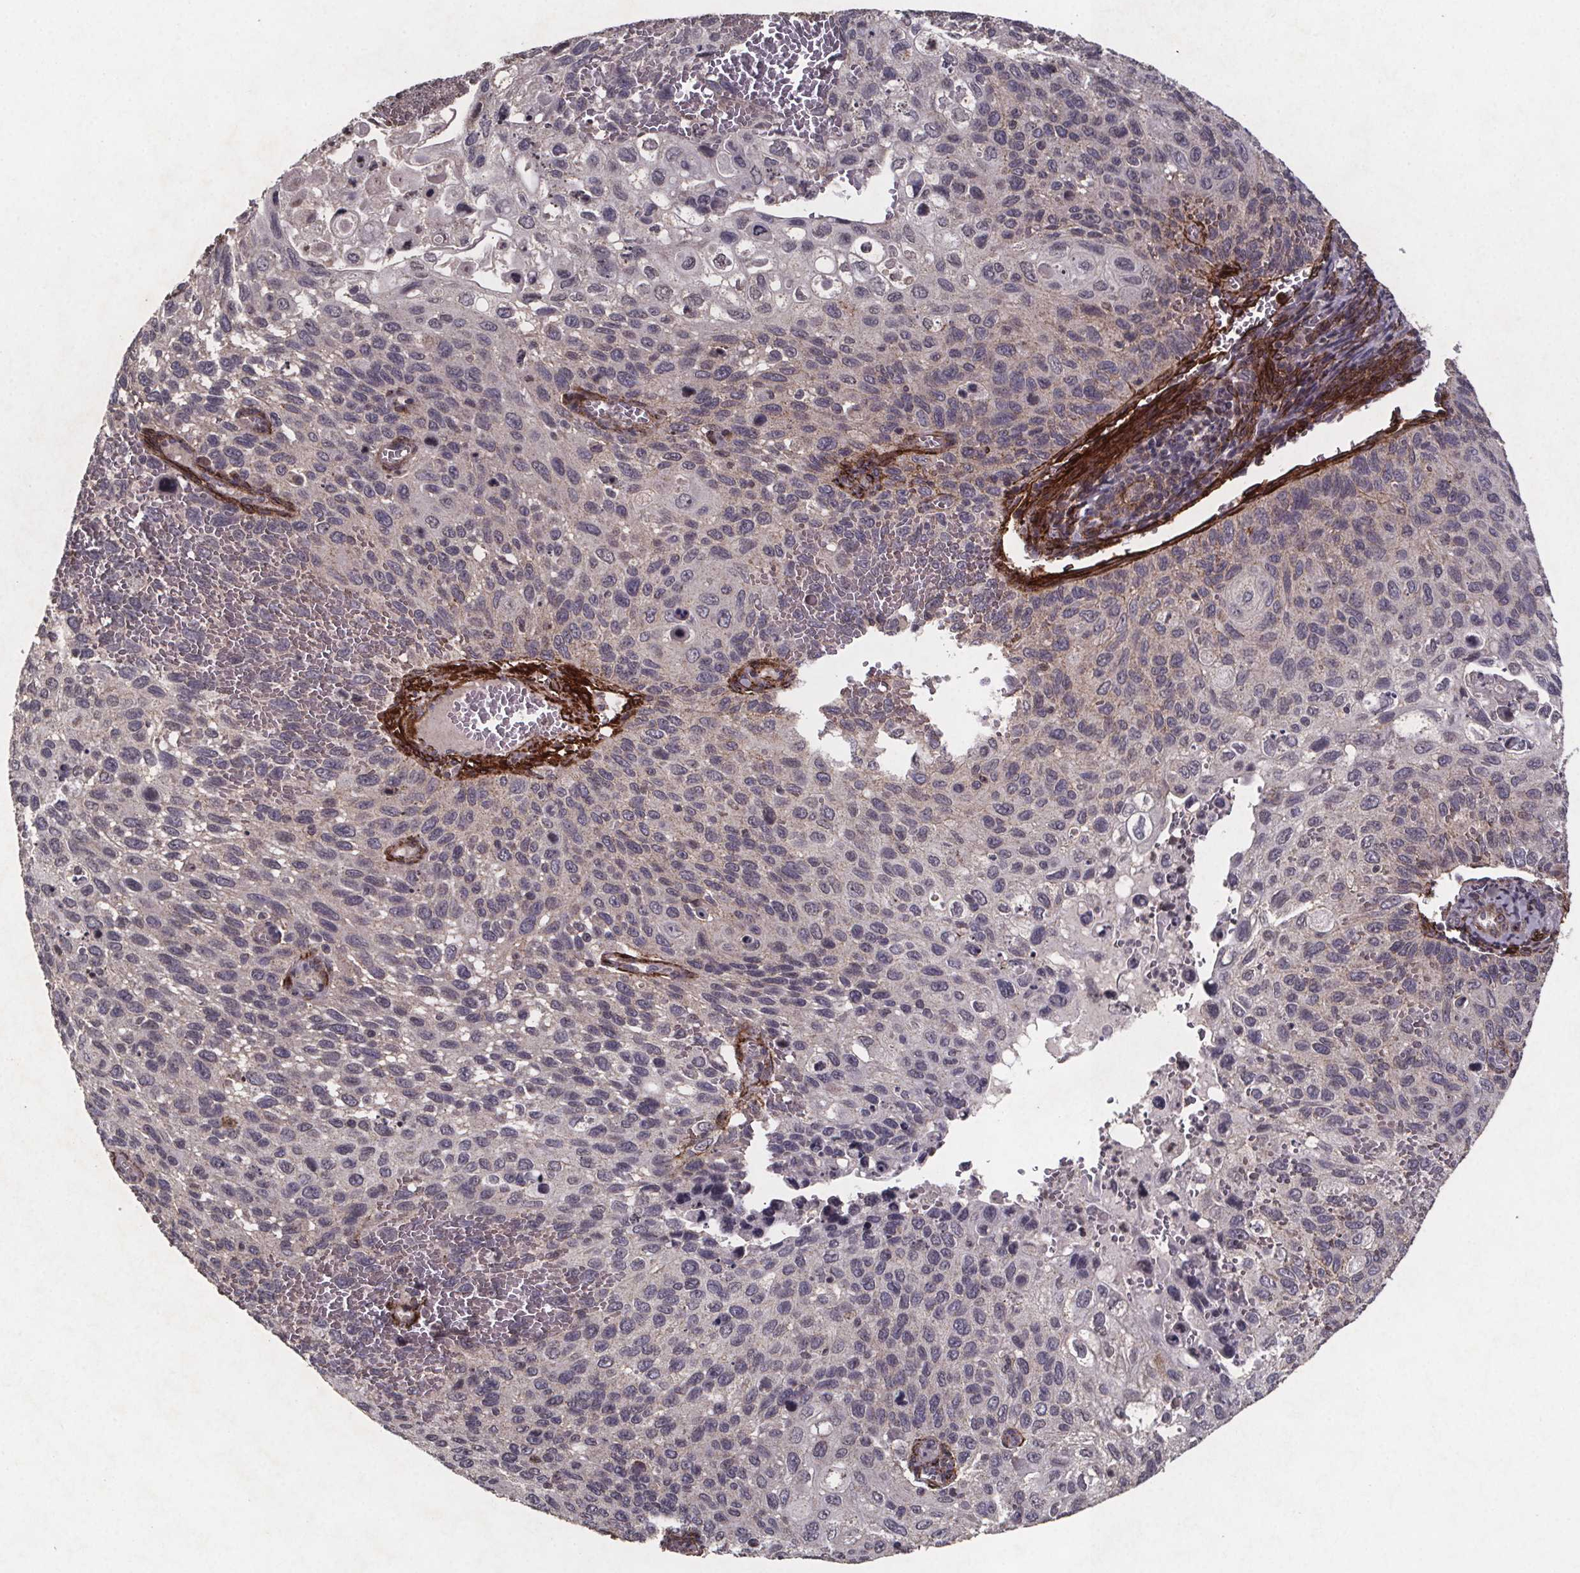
{"staining": {"intensity": "negative", "quantity": "none", "location": "none"}, "tissue": "cervical cancer", "cell_type": "Tumor cells", "image_type": "cancer", "snomed": [{"axis": "morphology", "description": "Squamous cell carcinoma, NOS"}, {"axis": "topography", "description": "Cervix"}], "caption": "Cervical squamous cell carcinoma was stained to show a protein in brown. There is no significant expression in tumor cells.", "gene": "PALLD", "patient": {"sex": "female", "age": 70}}